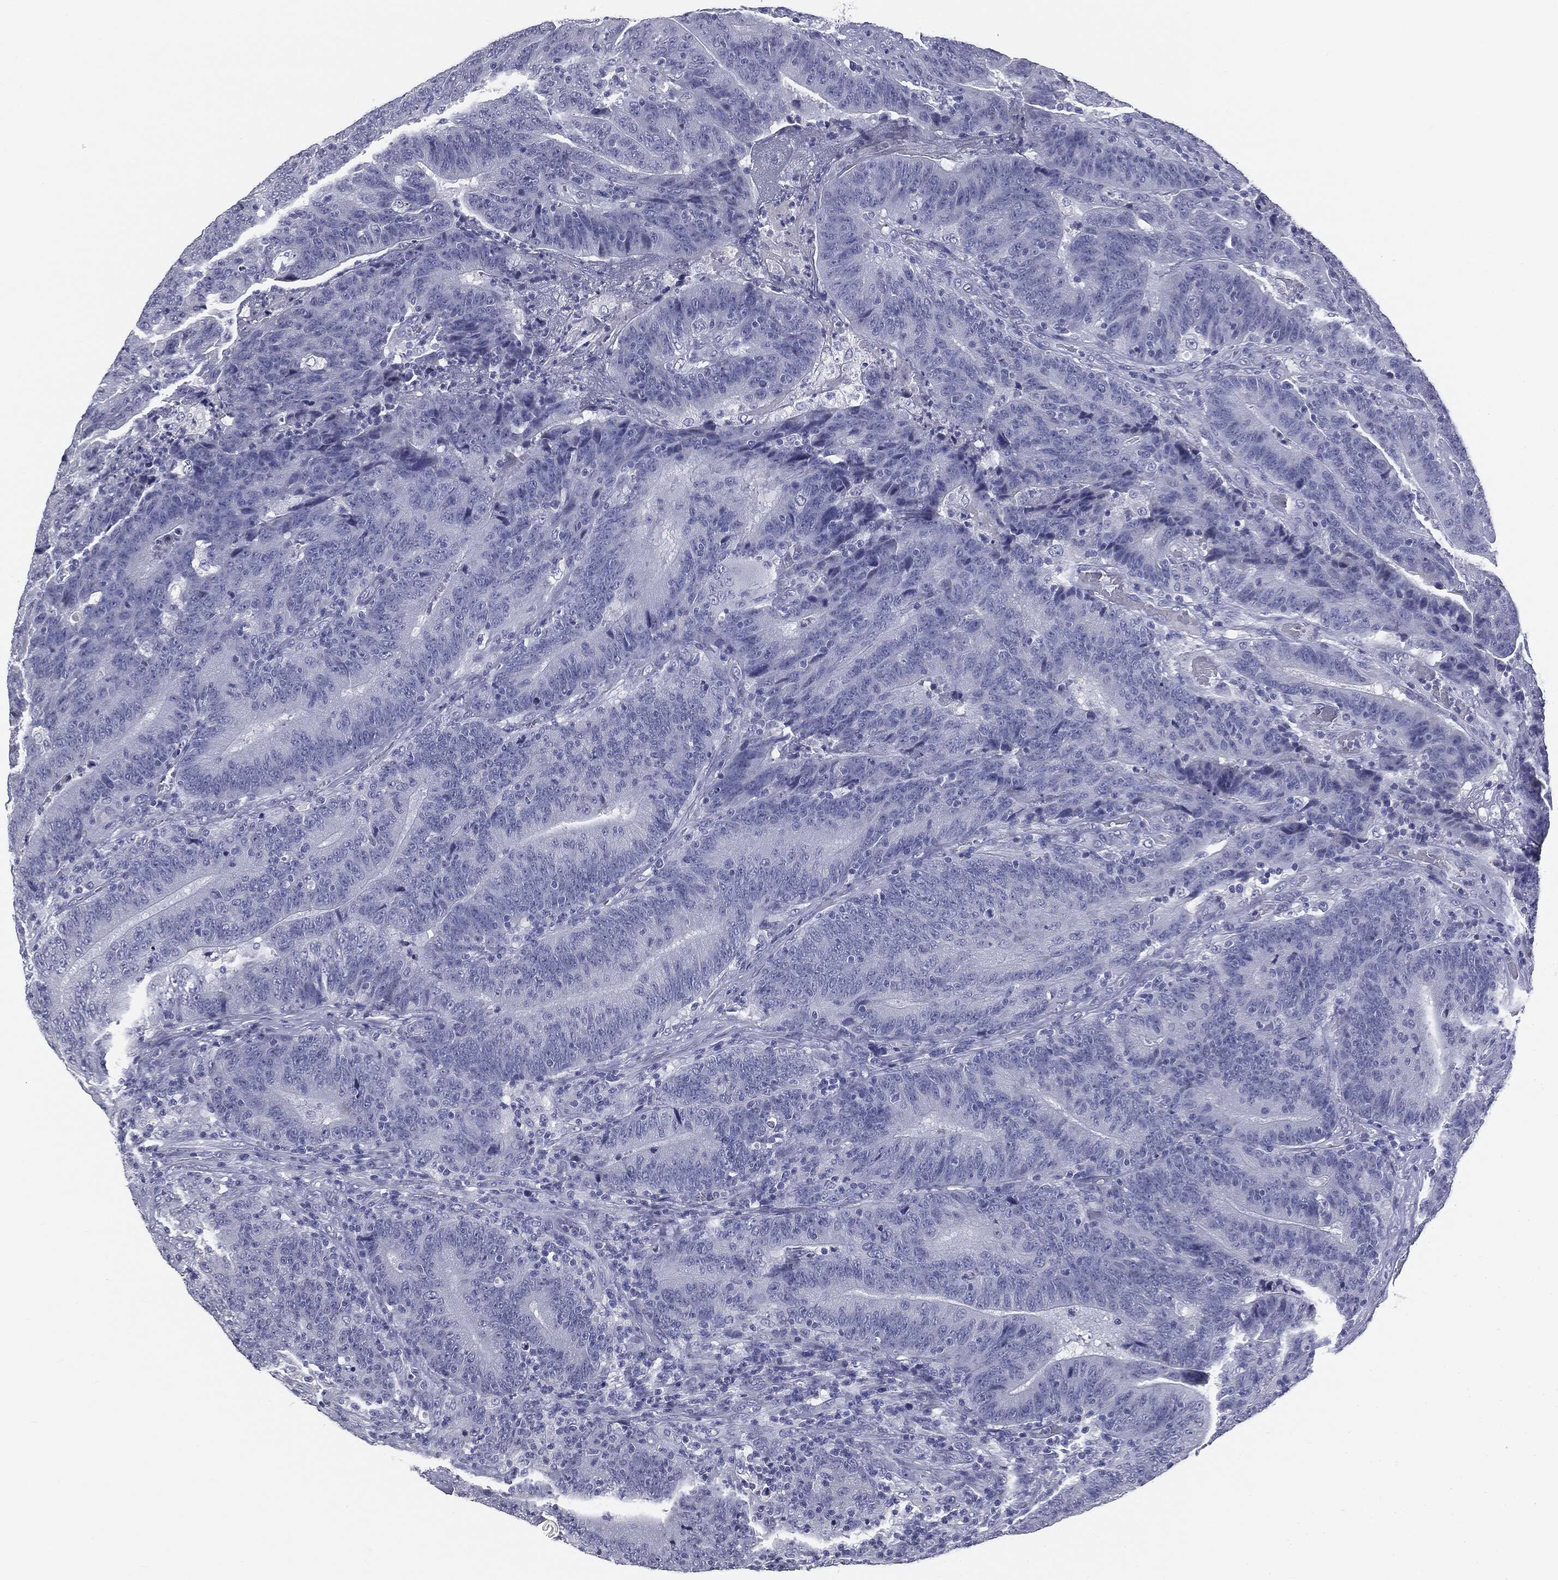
{"staining": {"intensity": "negative", "quantity": "none", "location": "none"}, "tissue": "colorectal cancer", "cell_type": "Tumor cells", "image_type": "cancer", "snomed": [{"axis": "morphology", "description": "Adenocarcinoma, NOS"}, {"axis": "topography", "description": "Colon"}], "caption": "An image of adenocarcinoma (colorectal) stained for a protein displays no brown staining in tumor cells.", "gene": "AFP", "patient": {"sex": "female", "age": 75}}